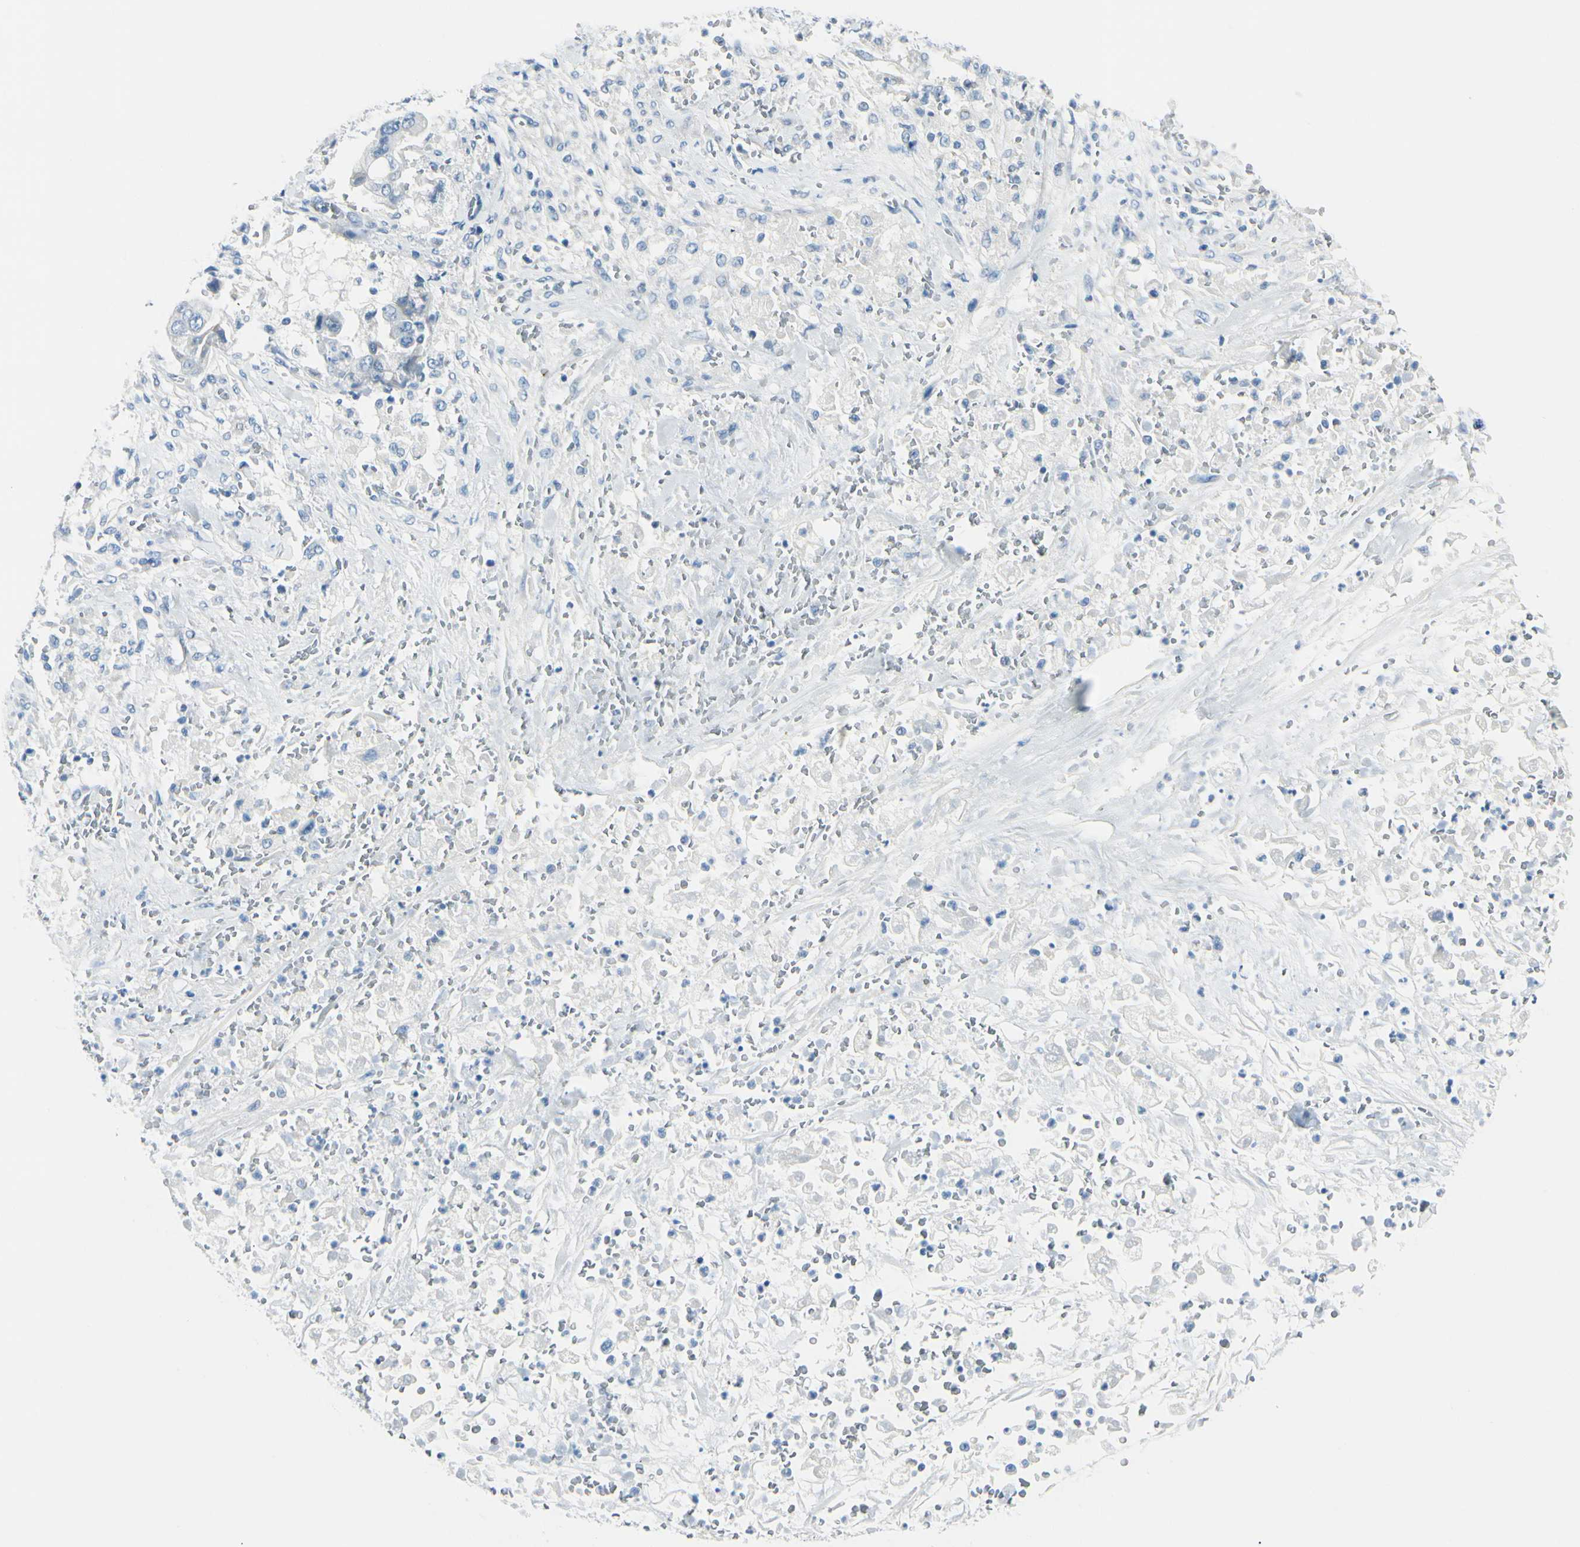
{"staining": {"intensity": "negative", "quantity": "none", "location": "none"}, "tissue": "stomach cancer", "cell_type": "Tumor cells", "image_type": "cancer", "snomed": [{"axis": "morphology", "description": "Adenocarcinoma, NOS"}, {"axis": "topography", "description": "Stomach"}], "caption": "Immunohistochemical staining of human stomach cancer (adenocarcinoma) shows no significant staining in tumor cells.", "gene": "PEBP1", "patient": {"sex": "male", "age": 62}}